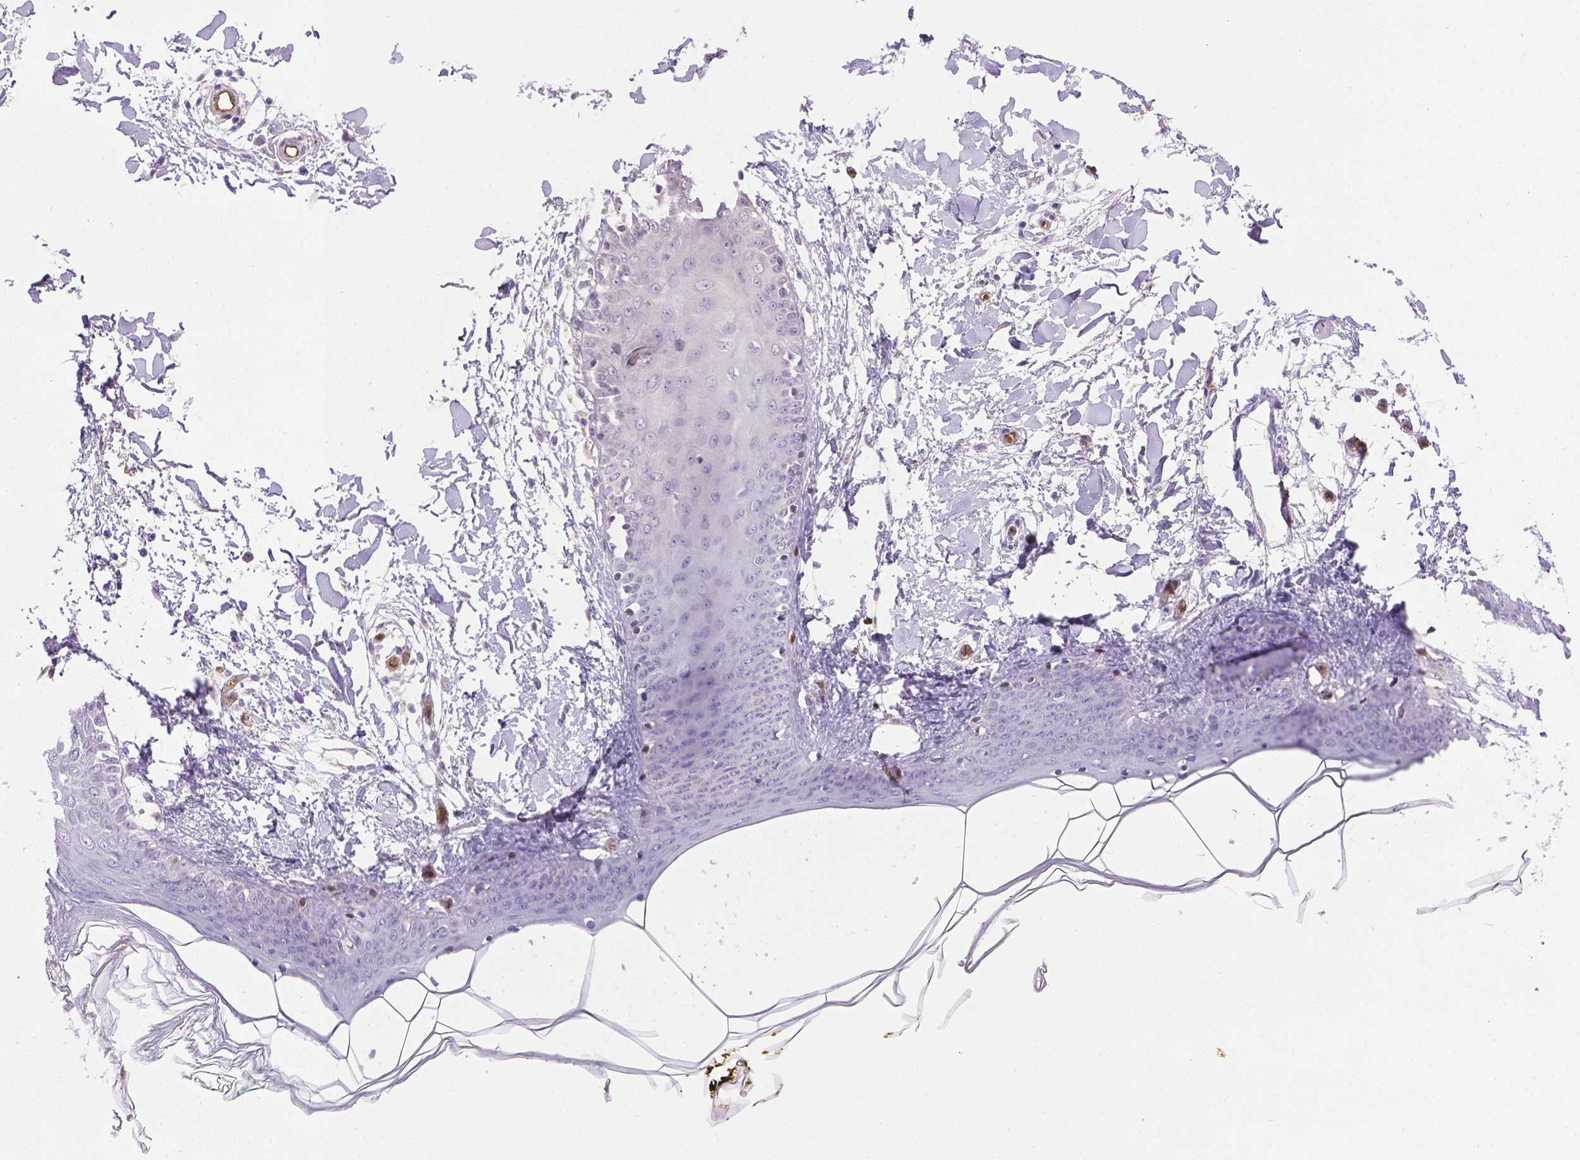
{"staining": {"intensity": "negative", "quantity": "none", "location": "none"}, "tissue": "skin", "cell_type": "Fibroblasts", "image_type": "normal", "snomed": [{"axis": "morphology", "description": "Normal tissue, NOS"}, {"axis": "topography", "description": "Skin"}], "caption": "Immunohistochemistry of benign skin shows no expression in fibroblasts. The staining was performed using DAB (3,3'-diaminobenzidine) to visualize the protein expression in brown, while the nuclei were stained in blue with hematoxylin (Magnification: 20x).", "gene": "CLIC4", "patient": {"sex": "female", "age": 34}}